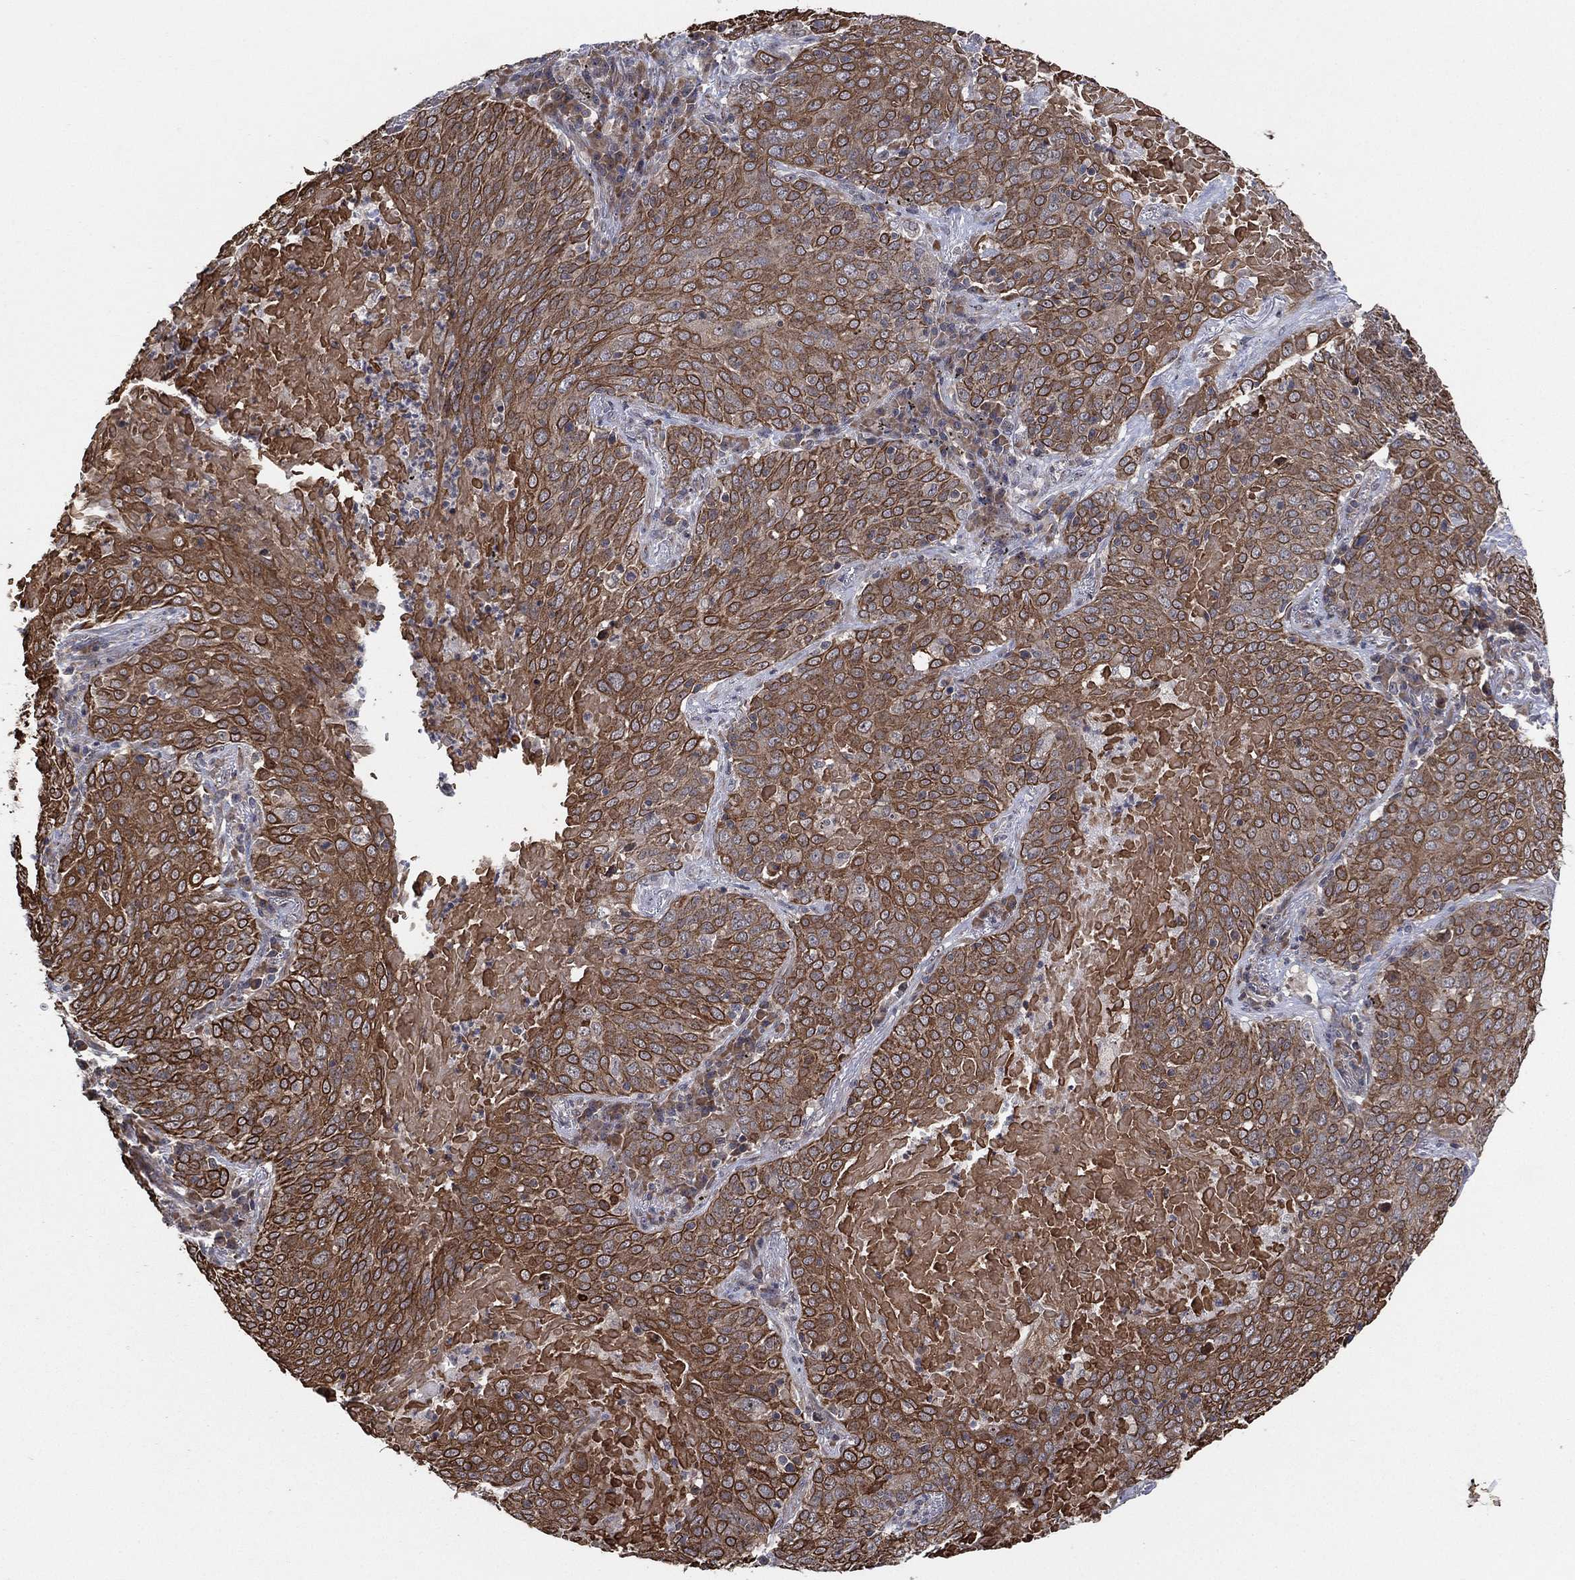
{"staining": {"intensity": "strong", "quantity": ">75%", "location": "cytoplasmic/membranous"}, "tissue": "lung cancer", "cell_type": "Tumor cells", "image_type": "cancer", "snomed": [{"axis": "morphology", "description": "Squamous cell carcinoma, NOS"}, {"axis": "topography", "description": "Lung"}], "caption": "Immunohistochemical staining of human lung cancer (squamous cell carcinoma) exhibits high levels of strong cytoplasmic/membranous protein positivity in approximately >75% of tumor cells.", "gene": "TMCO1", "patient": {"sex": "male", "age": 82}}